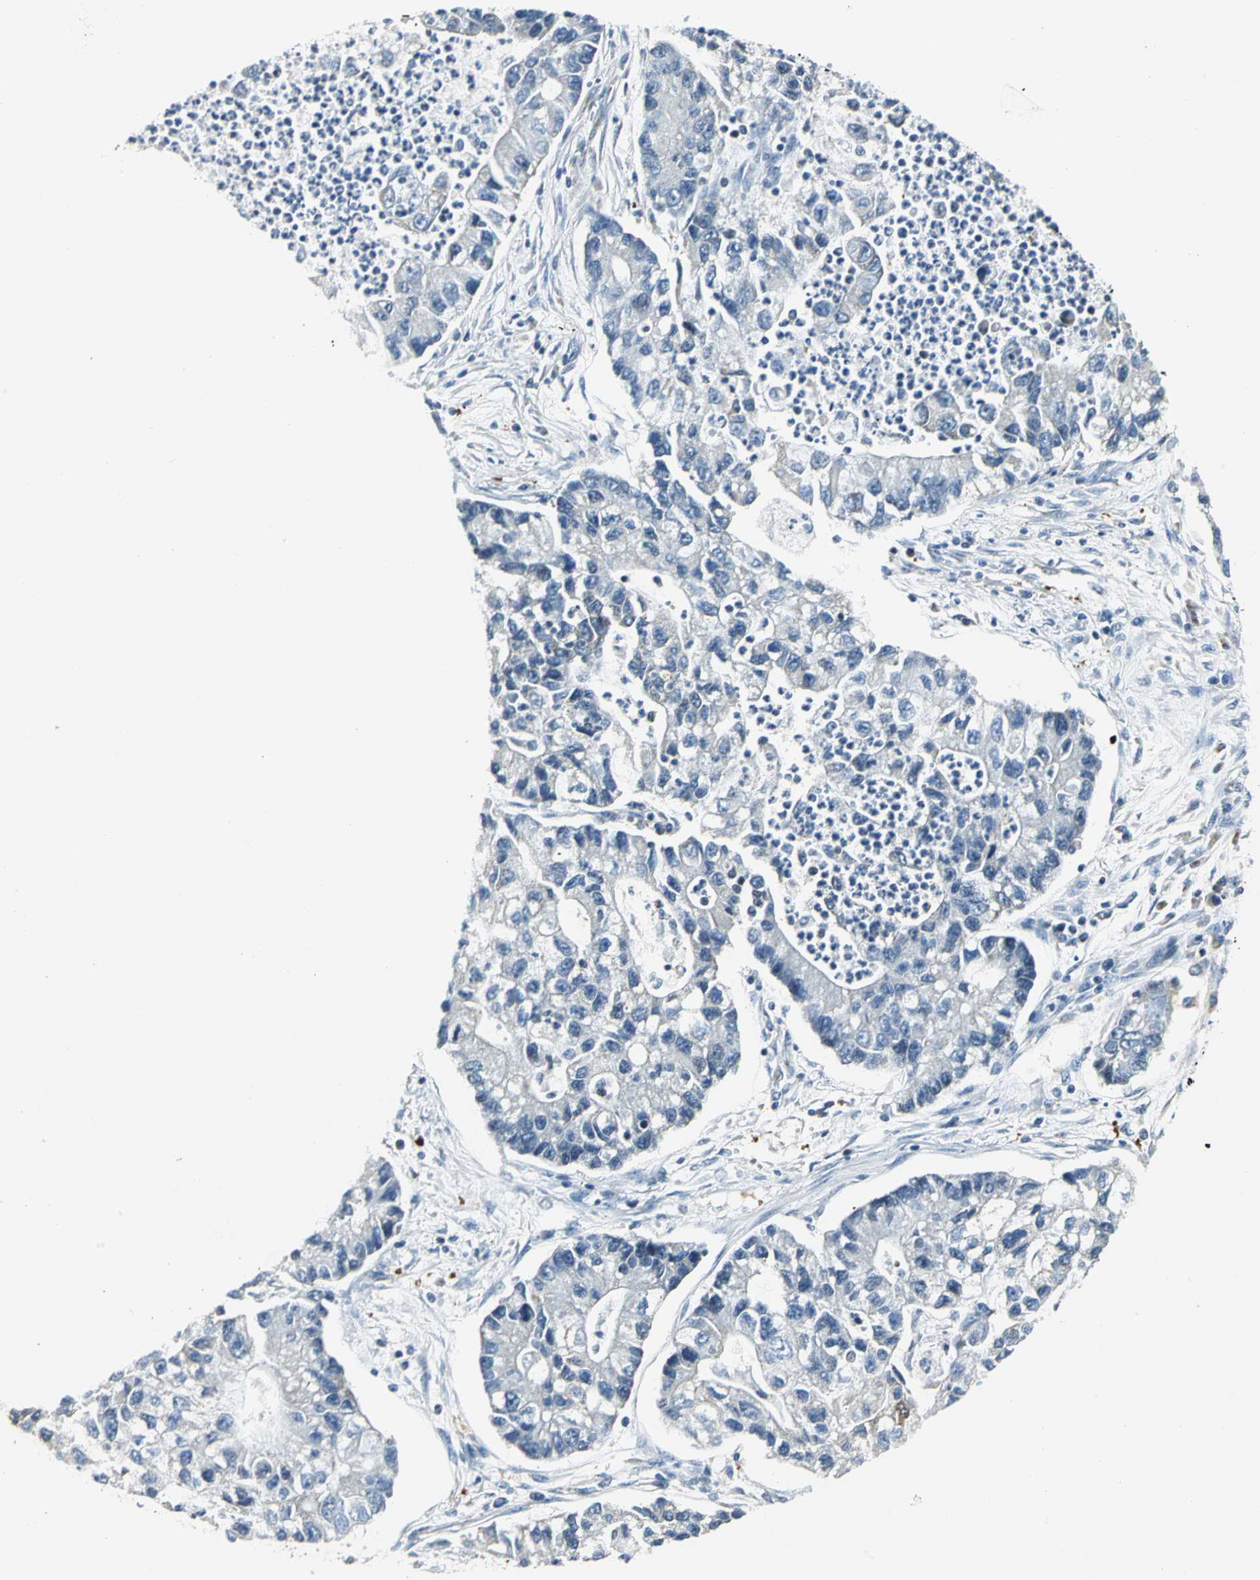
{"staining": {"intensity": "negative", "quantity": "none", "location": "none"}, "tissue": "lung cancer", "cell_type": "Tumor cells", "image_type": "cancer", "snomed": [{"axis": "morphology", "description": "Adenocarcinoma, NOS"}, {"axis": "topography", "description": "Lung"}], "caption": "DAB (3,3'-diaminobenzidine) immunohistochemical staining of lung adenocarcinoma reveals no significant positivity in tumor cells.", "gene": "USP40", "patient": {"sex": "female", "age": 51}}